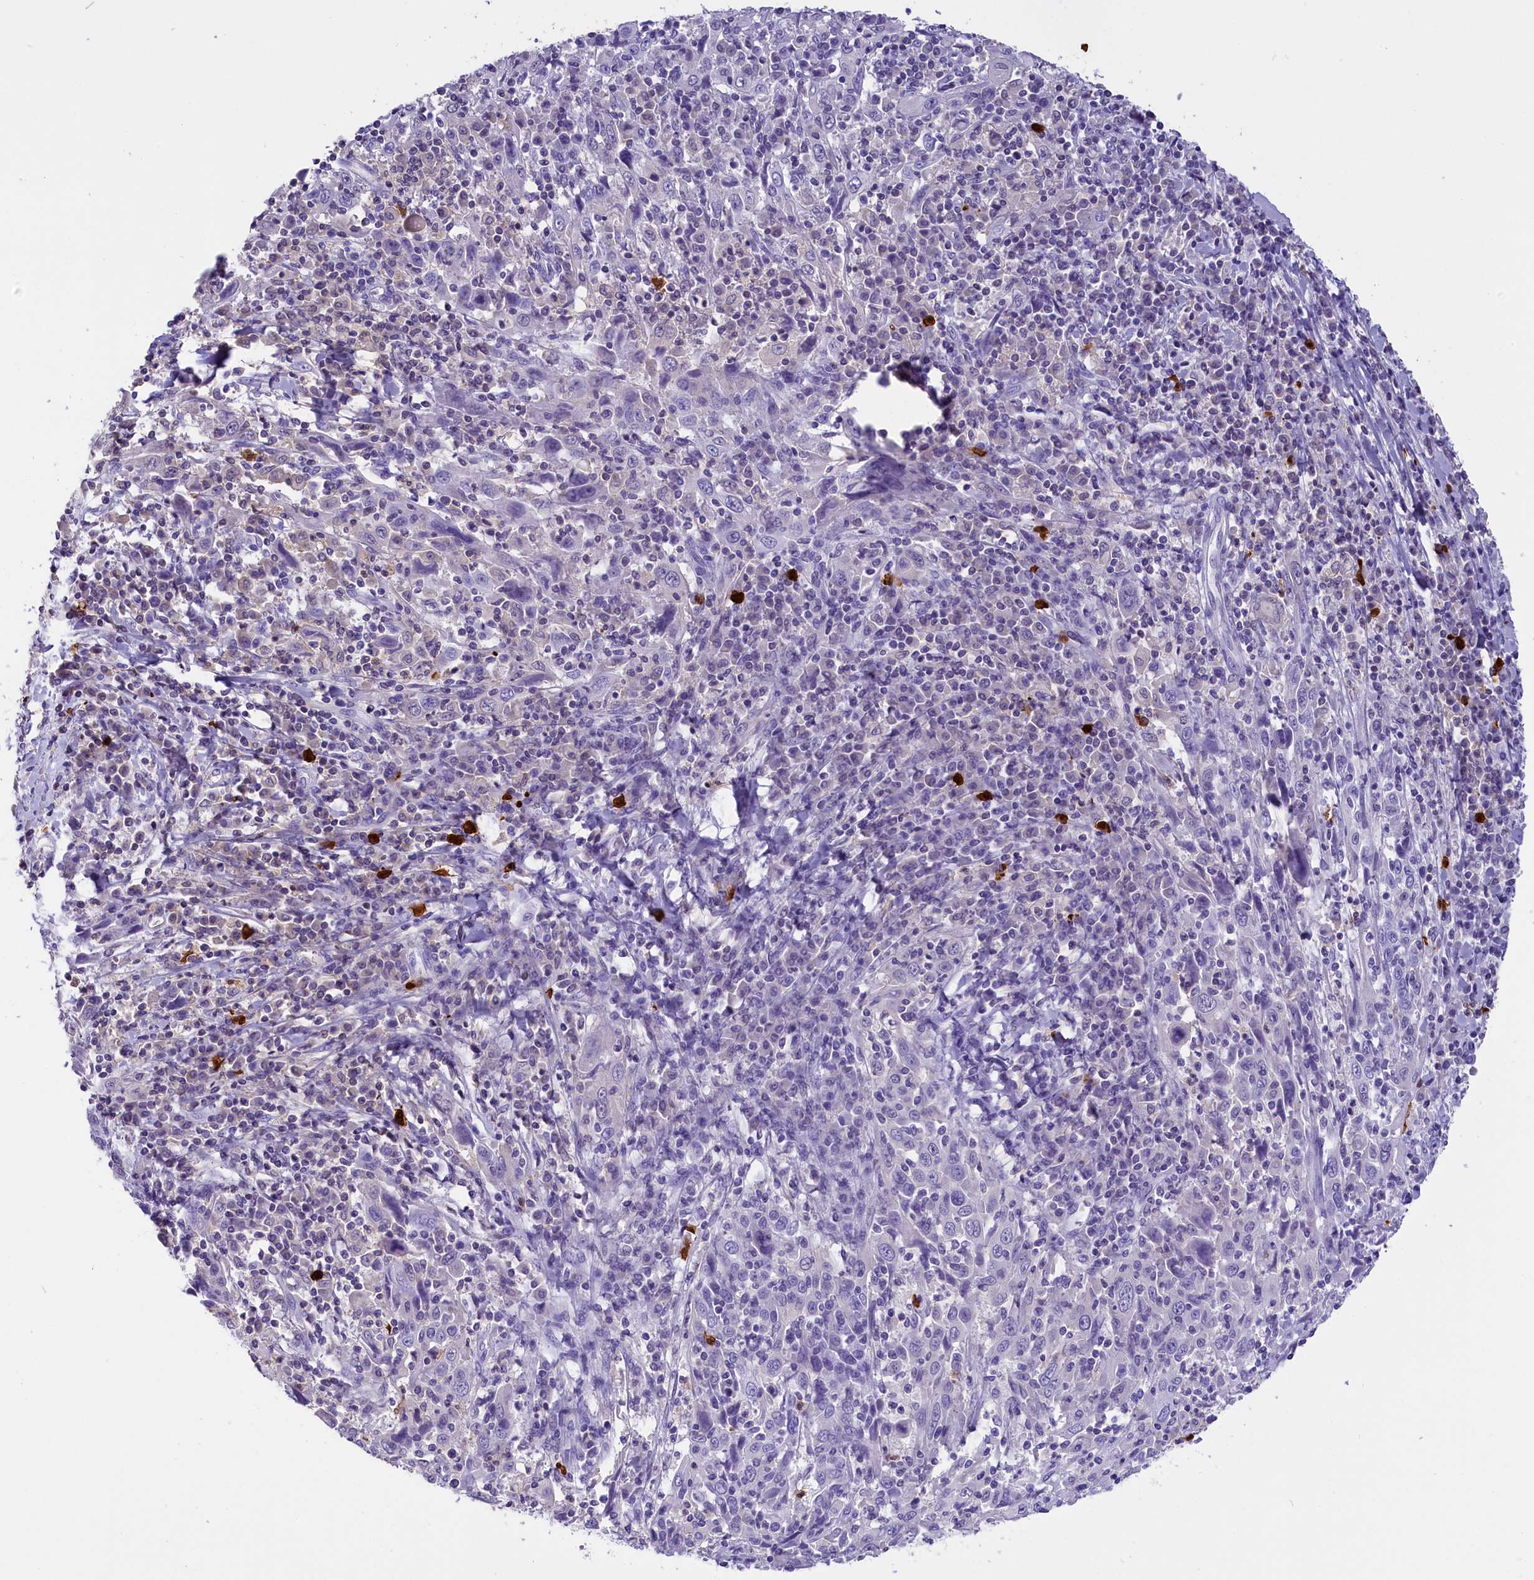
{"staining": {"intensity": "negative", "quantity": "none", "location": "none"}, "tissue": "cervical cancer", "cell_type": "Tumor cells", "image_type": "cancer", "snomed": [{"axis": "morphology", "description": "Squamous cell carcinoma, NOS"}, {"axis": "topography", "description": "Cervix"}], "caption": "Micrograph shows no significant protein expression in tumor cells of cervical cancer (squamous cell carcinoma).", "gene": "CLC", "patient": {"sex": "female", "age": 46}}